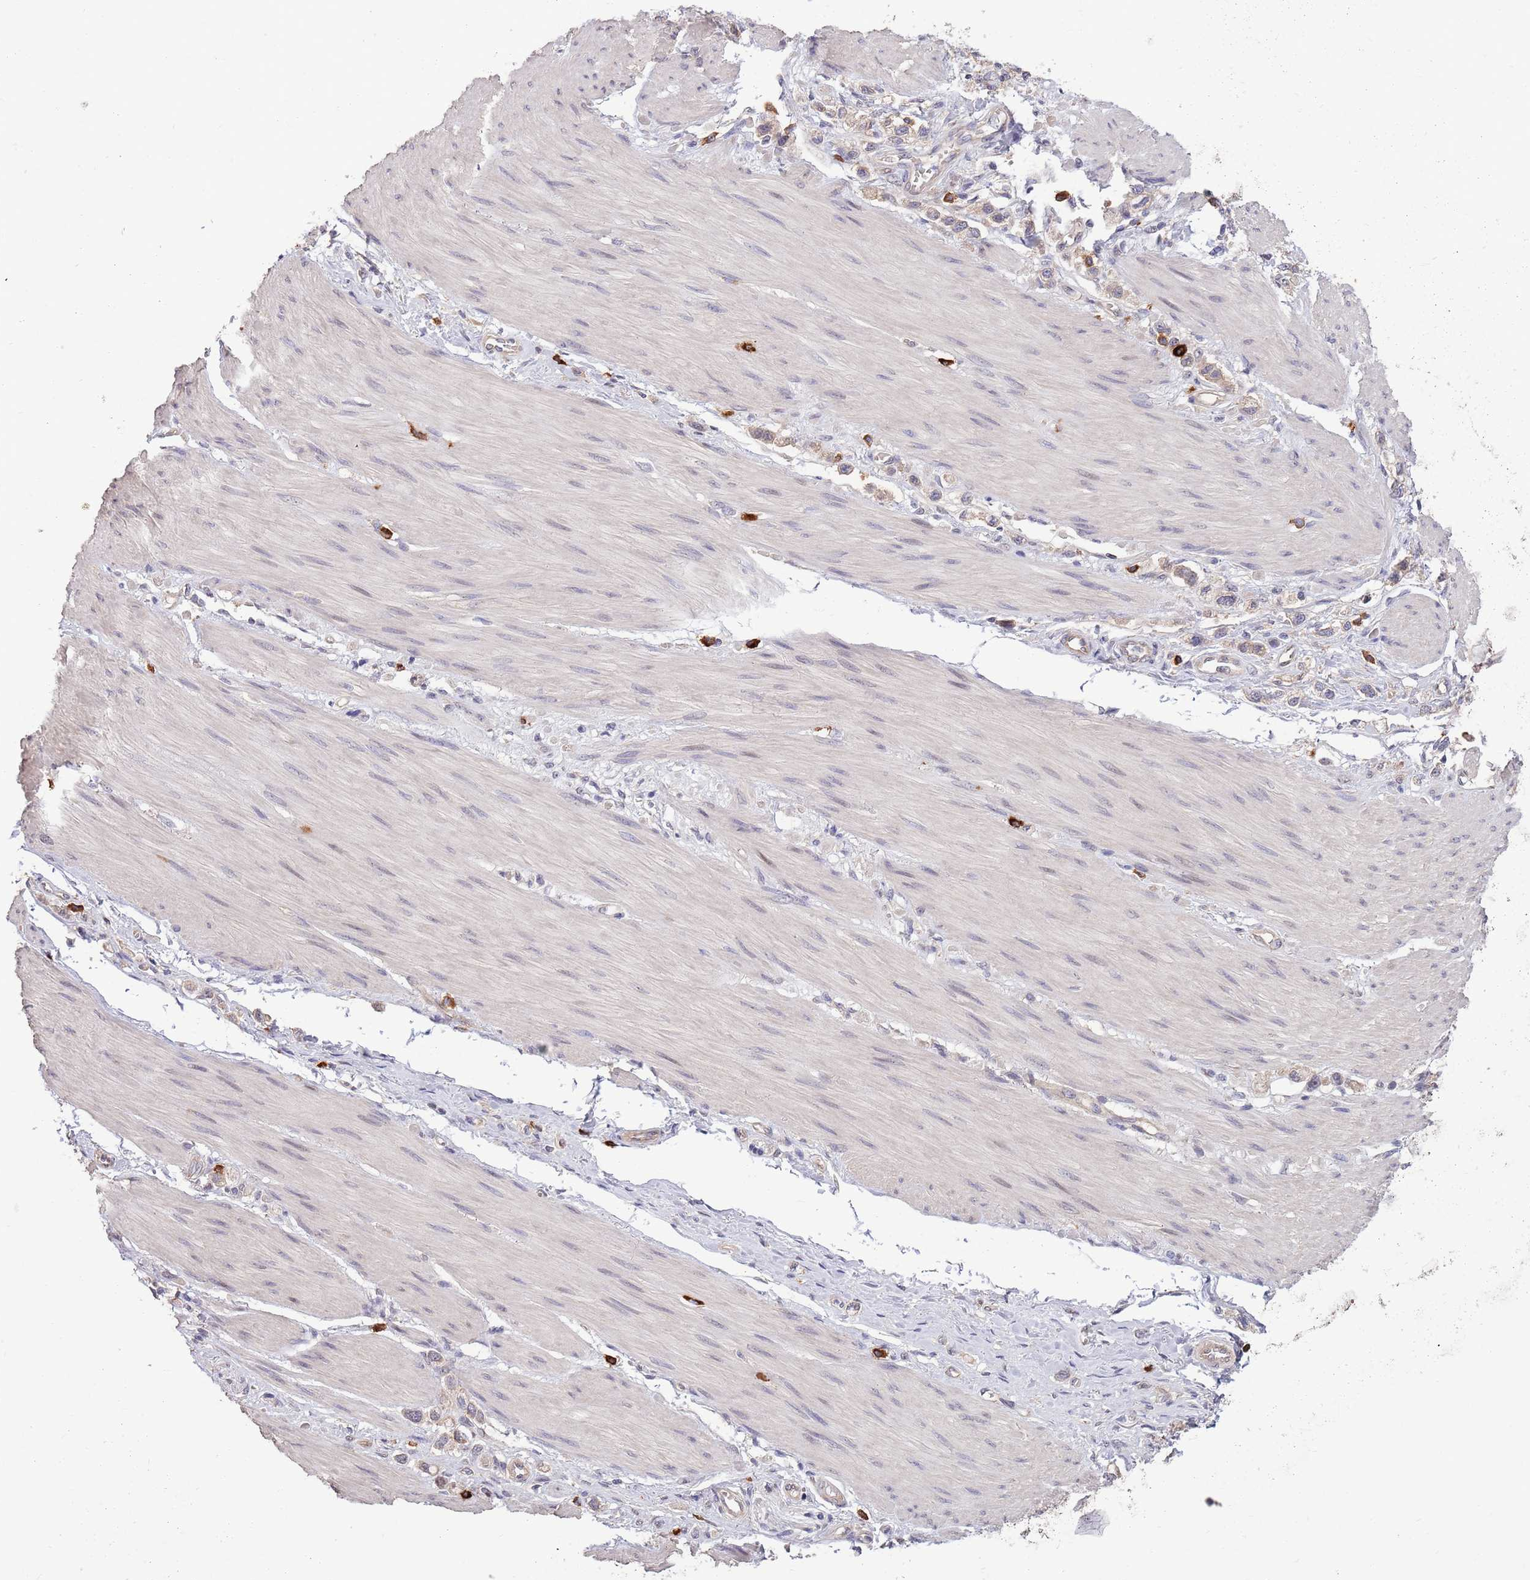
{"staining": {"intensity": "weak", "quantity": ">75%", "location": "cytoplasmic/membranous"}, "tissue": "stomach cancer", "cell_type": "Tumor cells", "image_type": "cancer", "snomed": [{"axis": "morphology", "description": "Adenocarcinoma, NOS"}, {"axis": "topography", "description": "Stomach"}], "caption": "Immunohistochemical staining of human stomach adenocarcinoma shows low levels of weak cytoplasmic/membranous protein staining in approximately >75% of tumor cells.", "gene": "MARVELD2", "patient": {"sex": "female", "age": 65}}